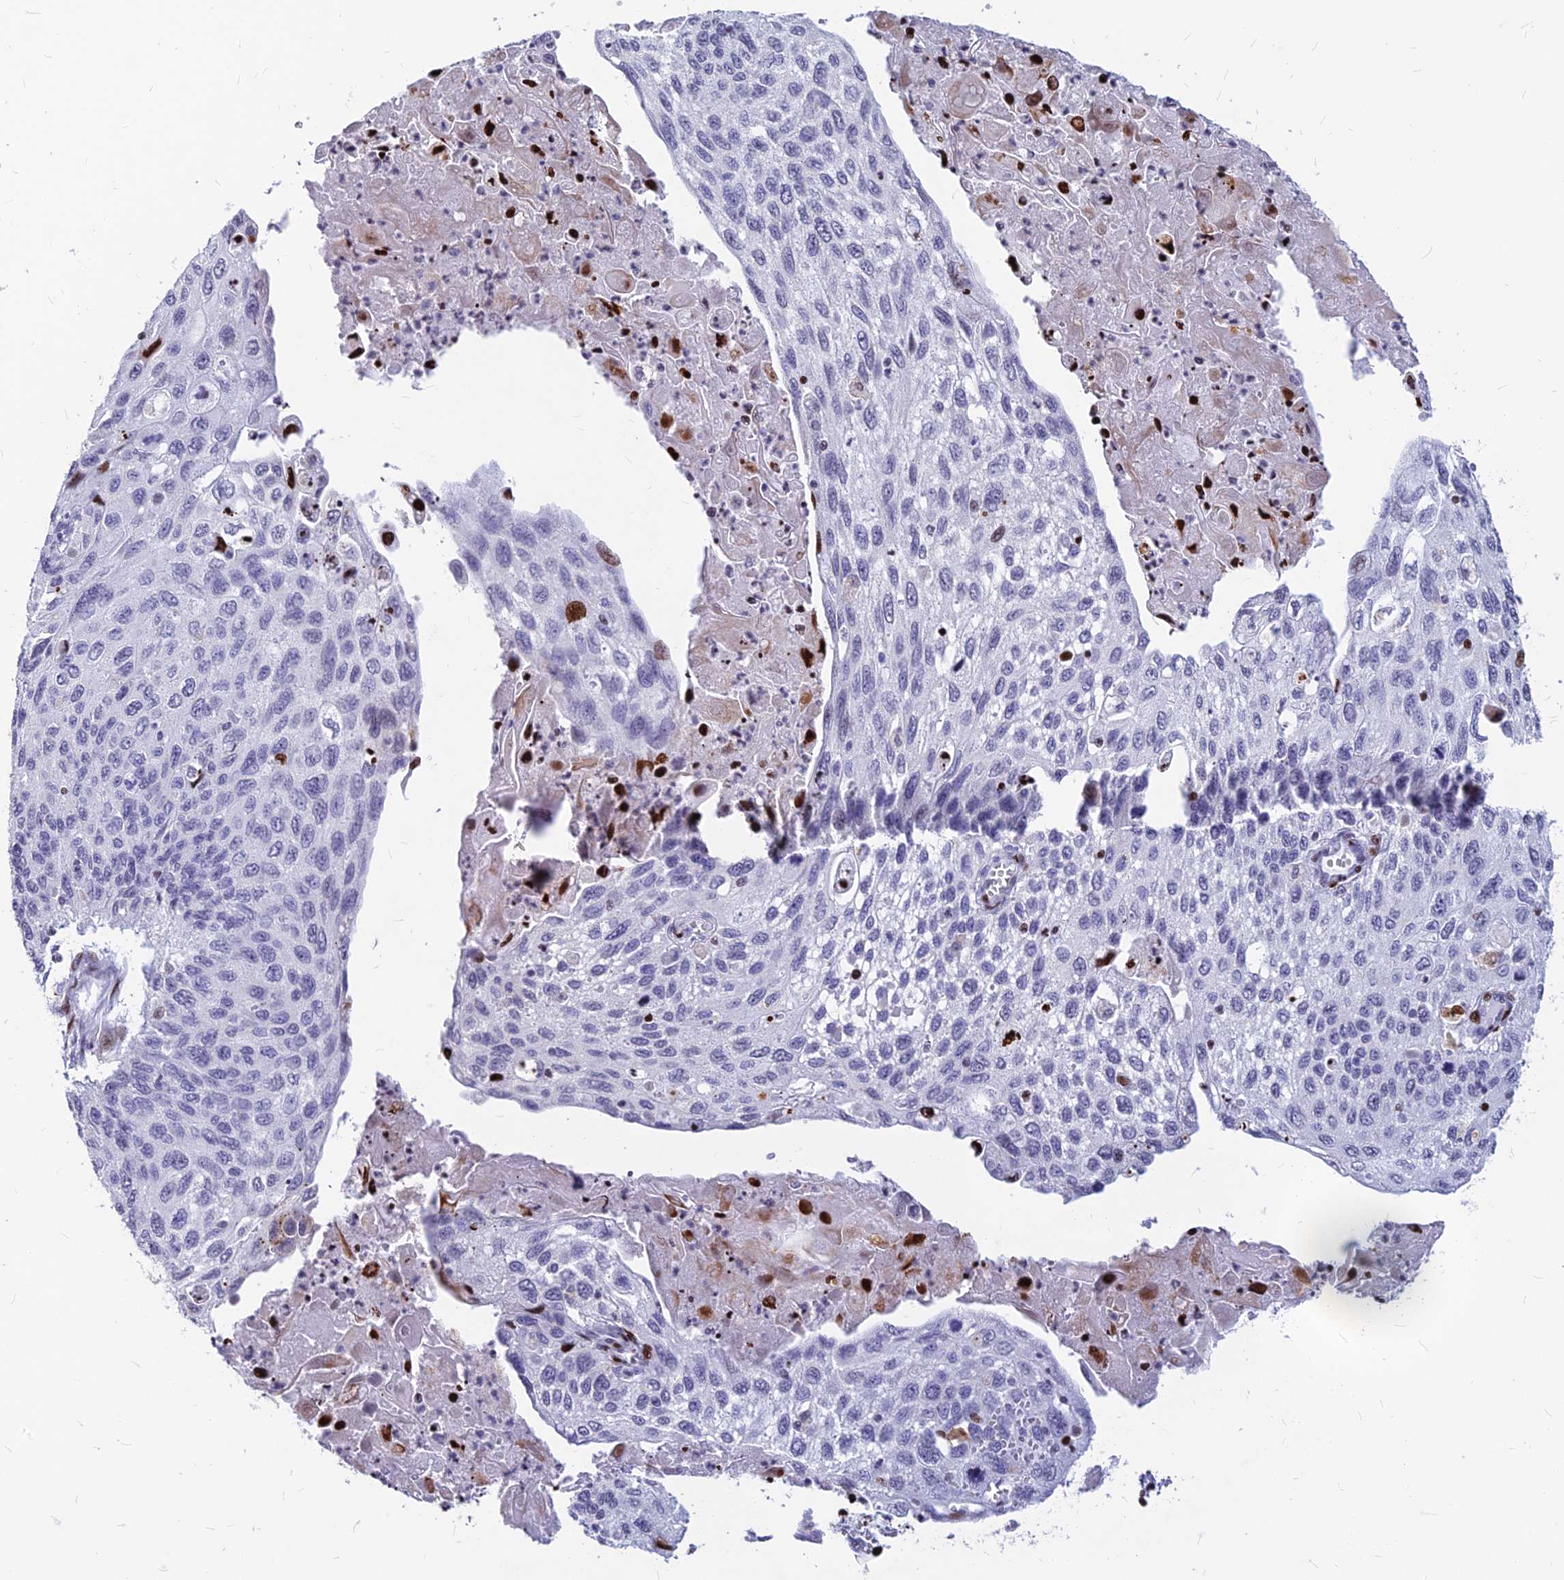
{"staining": {"intensity": "moderate", "quantity": "<25%", "location": "nuclear"}, "tissue": "cervical cancer", "cell_type": "Tumor cells", "image_type": "cancer", "snomed": [{"axis": "morphology", "description": "Squamous cell carcinoma, NOS"}, {"axis": "topography", "description": "Cervix"}], "caption": "IHC of cervical cancer (squamous cell carcinoma) shows low levels of moderate nuclear positivity in about <25% of tumor cells.", "gene": "PRPS1", "patient": {"sex": "female", "age": 70}}